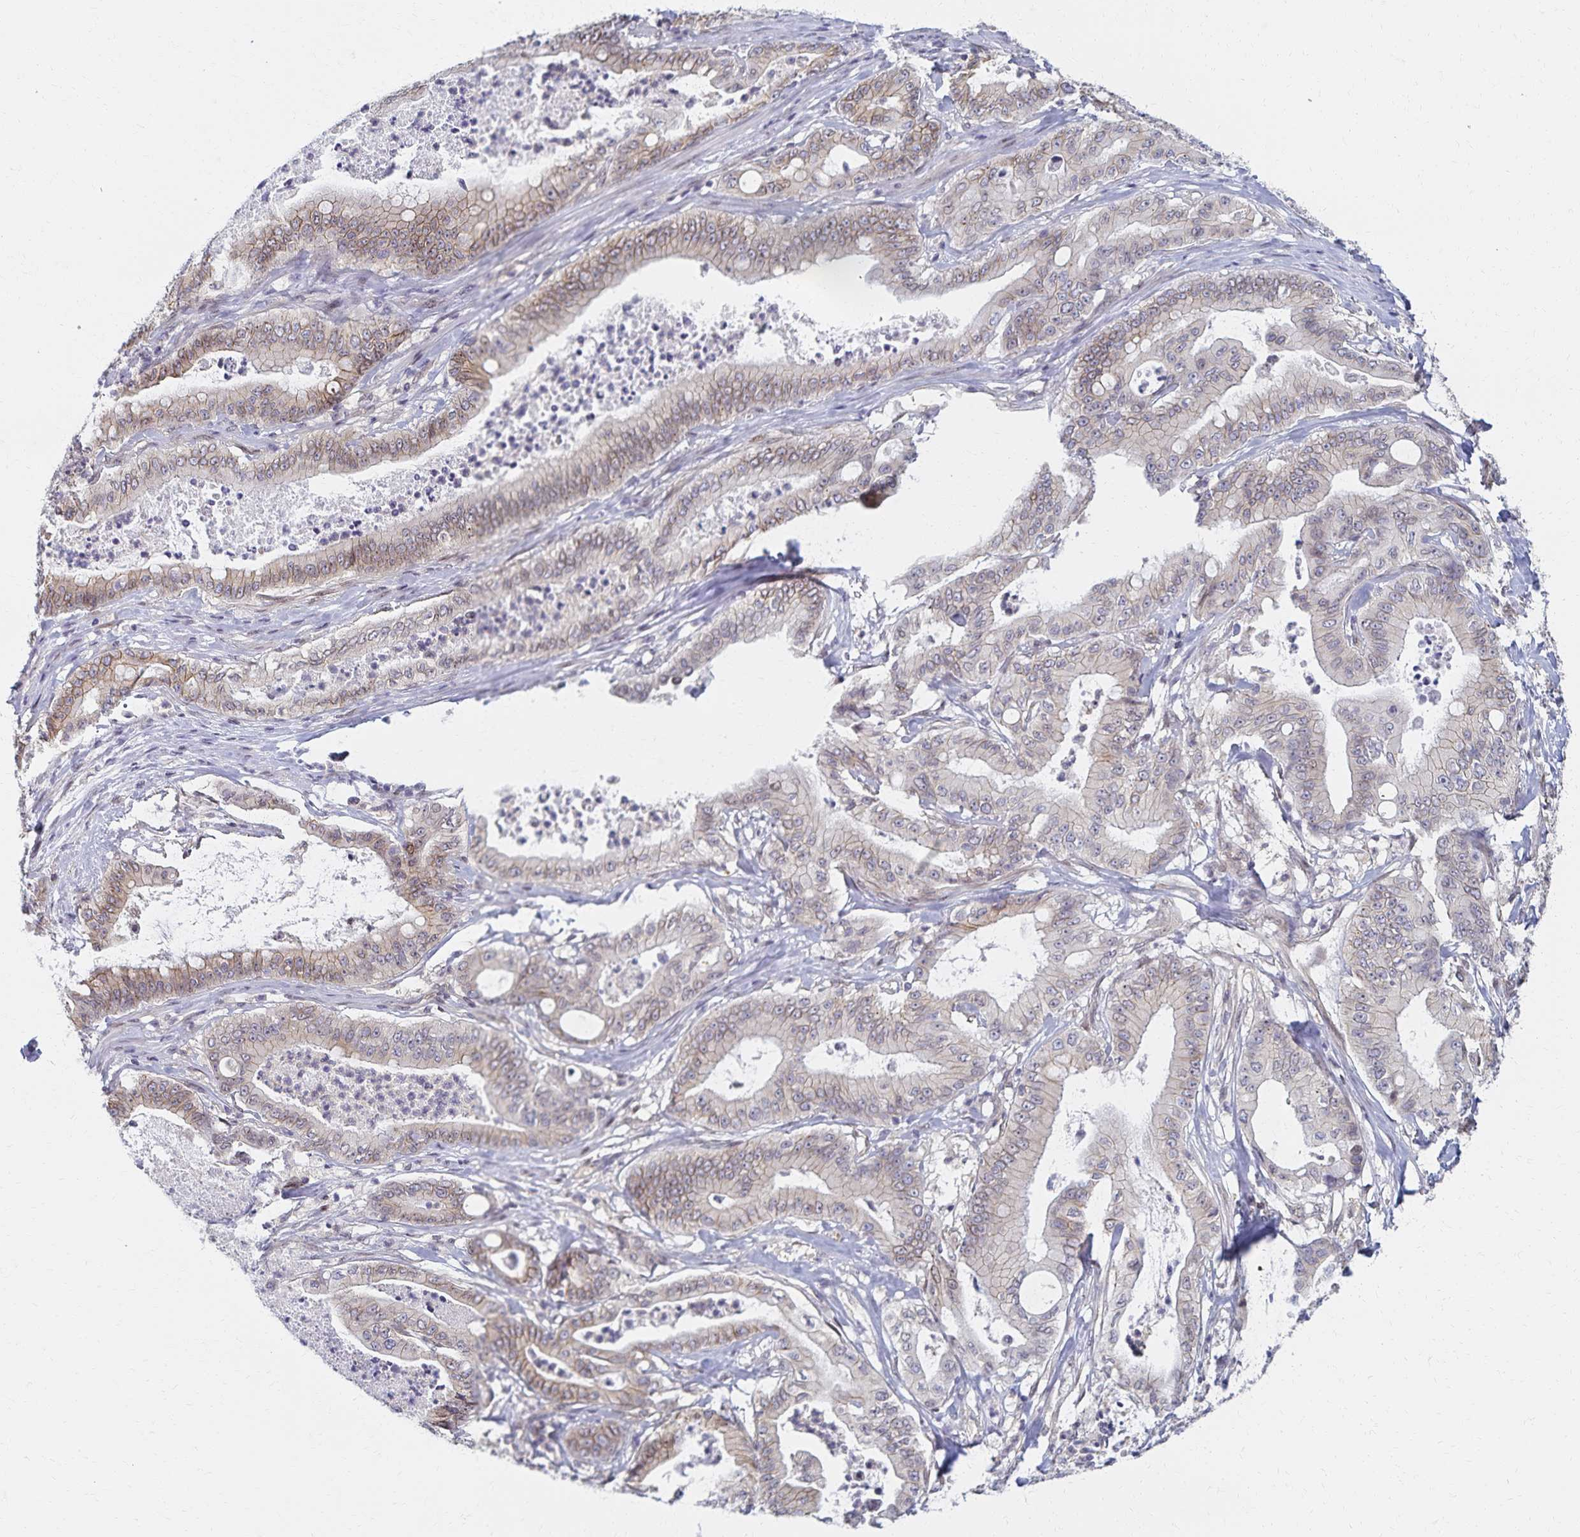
{"staining": {"intensity": "weak", "quantity": "25%-75%", "location": "cytoplasmic/membranous"}, "tissue": "pancreatic cancer", "cell_type": "Tumor cells", "image_type": "cancer", "snomed": [{"axis": "morphology", "description": "Adenocarcinoma, NOS"}, {"axis": "topography", "description": "Pancreas"}], "caption": "Protein staining demonstrates weak cytoplasmic/membranous positivity in about 25%-75% of tumor cells in pancreatic adenocarcinoma.", "gene": "RAB9B", "patient": {"sex": "male", "age": 71}}